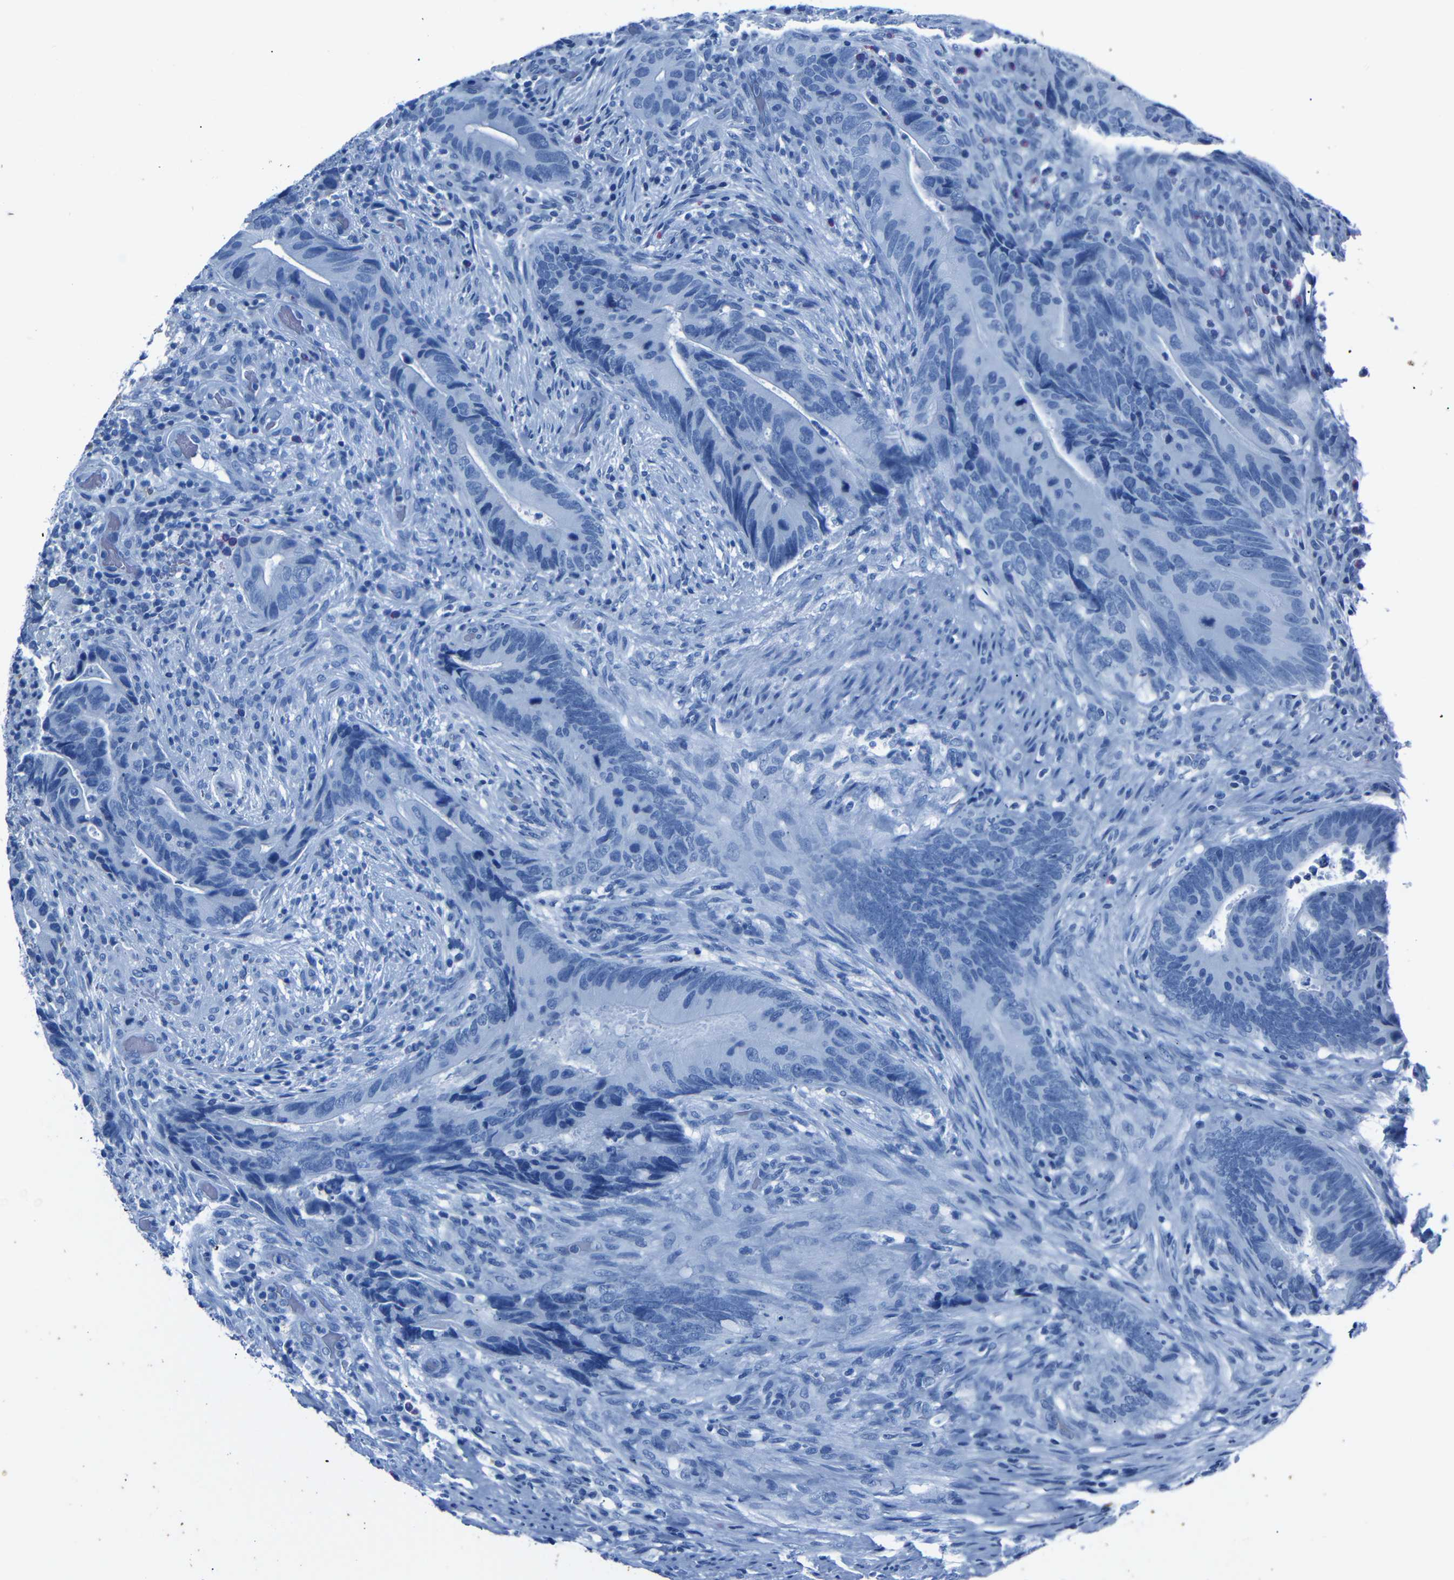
{"staining": {"intensity": "negative", "quantity": "none", "location": "none"}, "tissue": "colorectal cancer", "cell_type": "Tumor cells", "image_type": "cancer", "snomed": [{"axis": "morphology", "description": "Normal tissue, NOS"}, {"axis": "morphology", "description": "Adenocarcinoma, NOS"}, {"axis": "topography", "description": "Colon"}], "caption": "An immunohistochemistry photomicrograph of colorectal adenocarcinoma is shown. There is no staining in tumor cells of colorectal adenocarcinoma.", "gene": "CLDN11", "patient": {"sex": "male", "age": 56}}